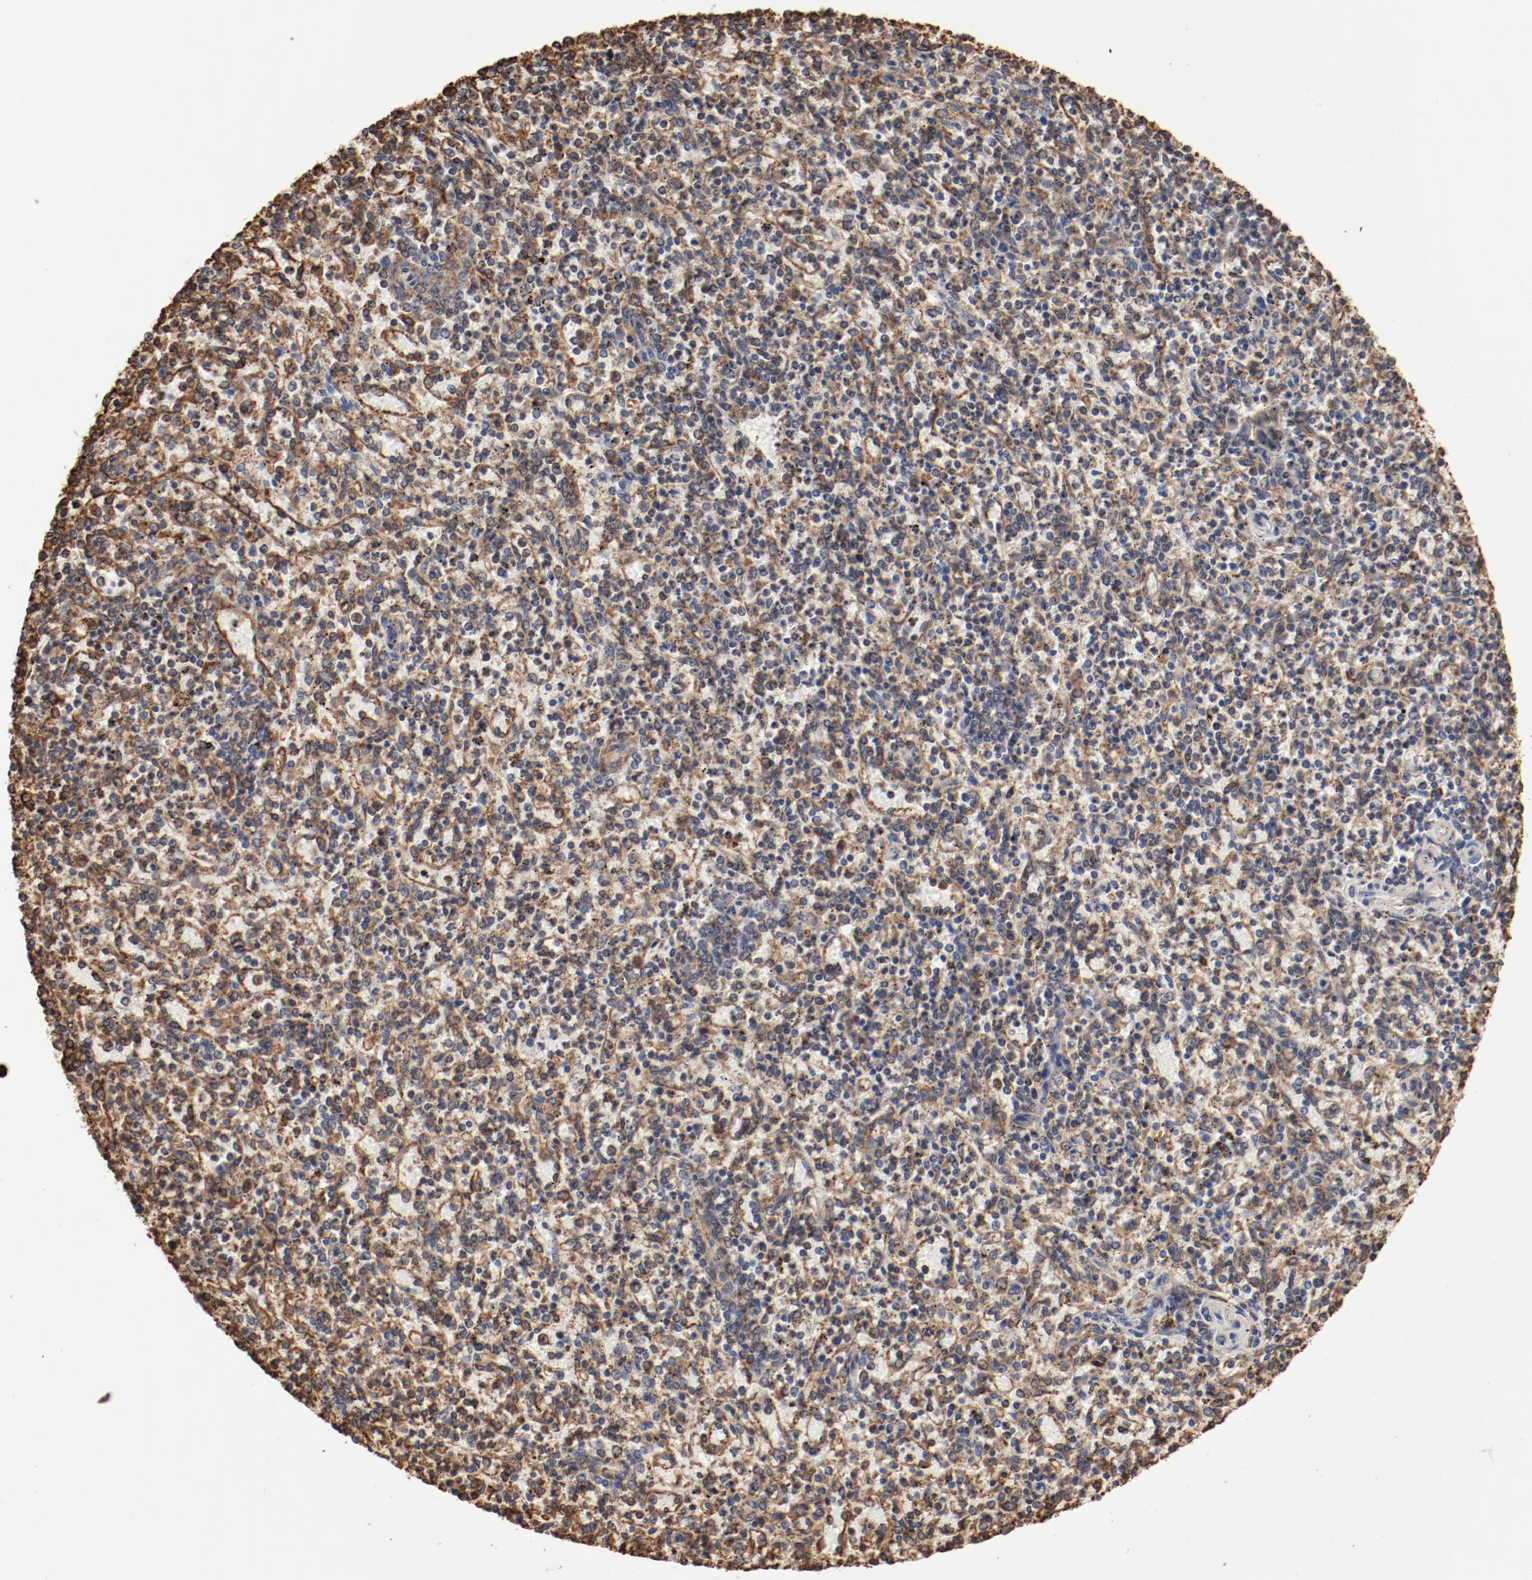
{"staining": {"intensity": "weak", "quantity": "<25%", "location": "cytoplasmic/membranous"}, "tissue": "spleen", "cell_type": "Cells in red pulp", "image_type": "normal", "snomed": [{"axis": "morphology", "description": "Normal tissue, NOS"}, {"axis": "topography", "description": "Spleen"}], "caption": "A micrograph of spleen stained for a protein reveals no brown staining in cells in red pulp.", "gene": "PDIA3", "patient": {"sex": "male", "age": 72}}